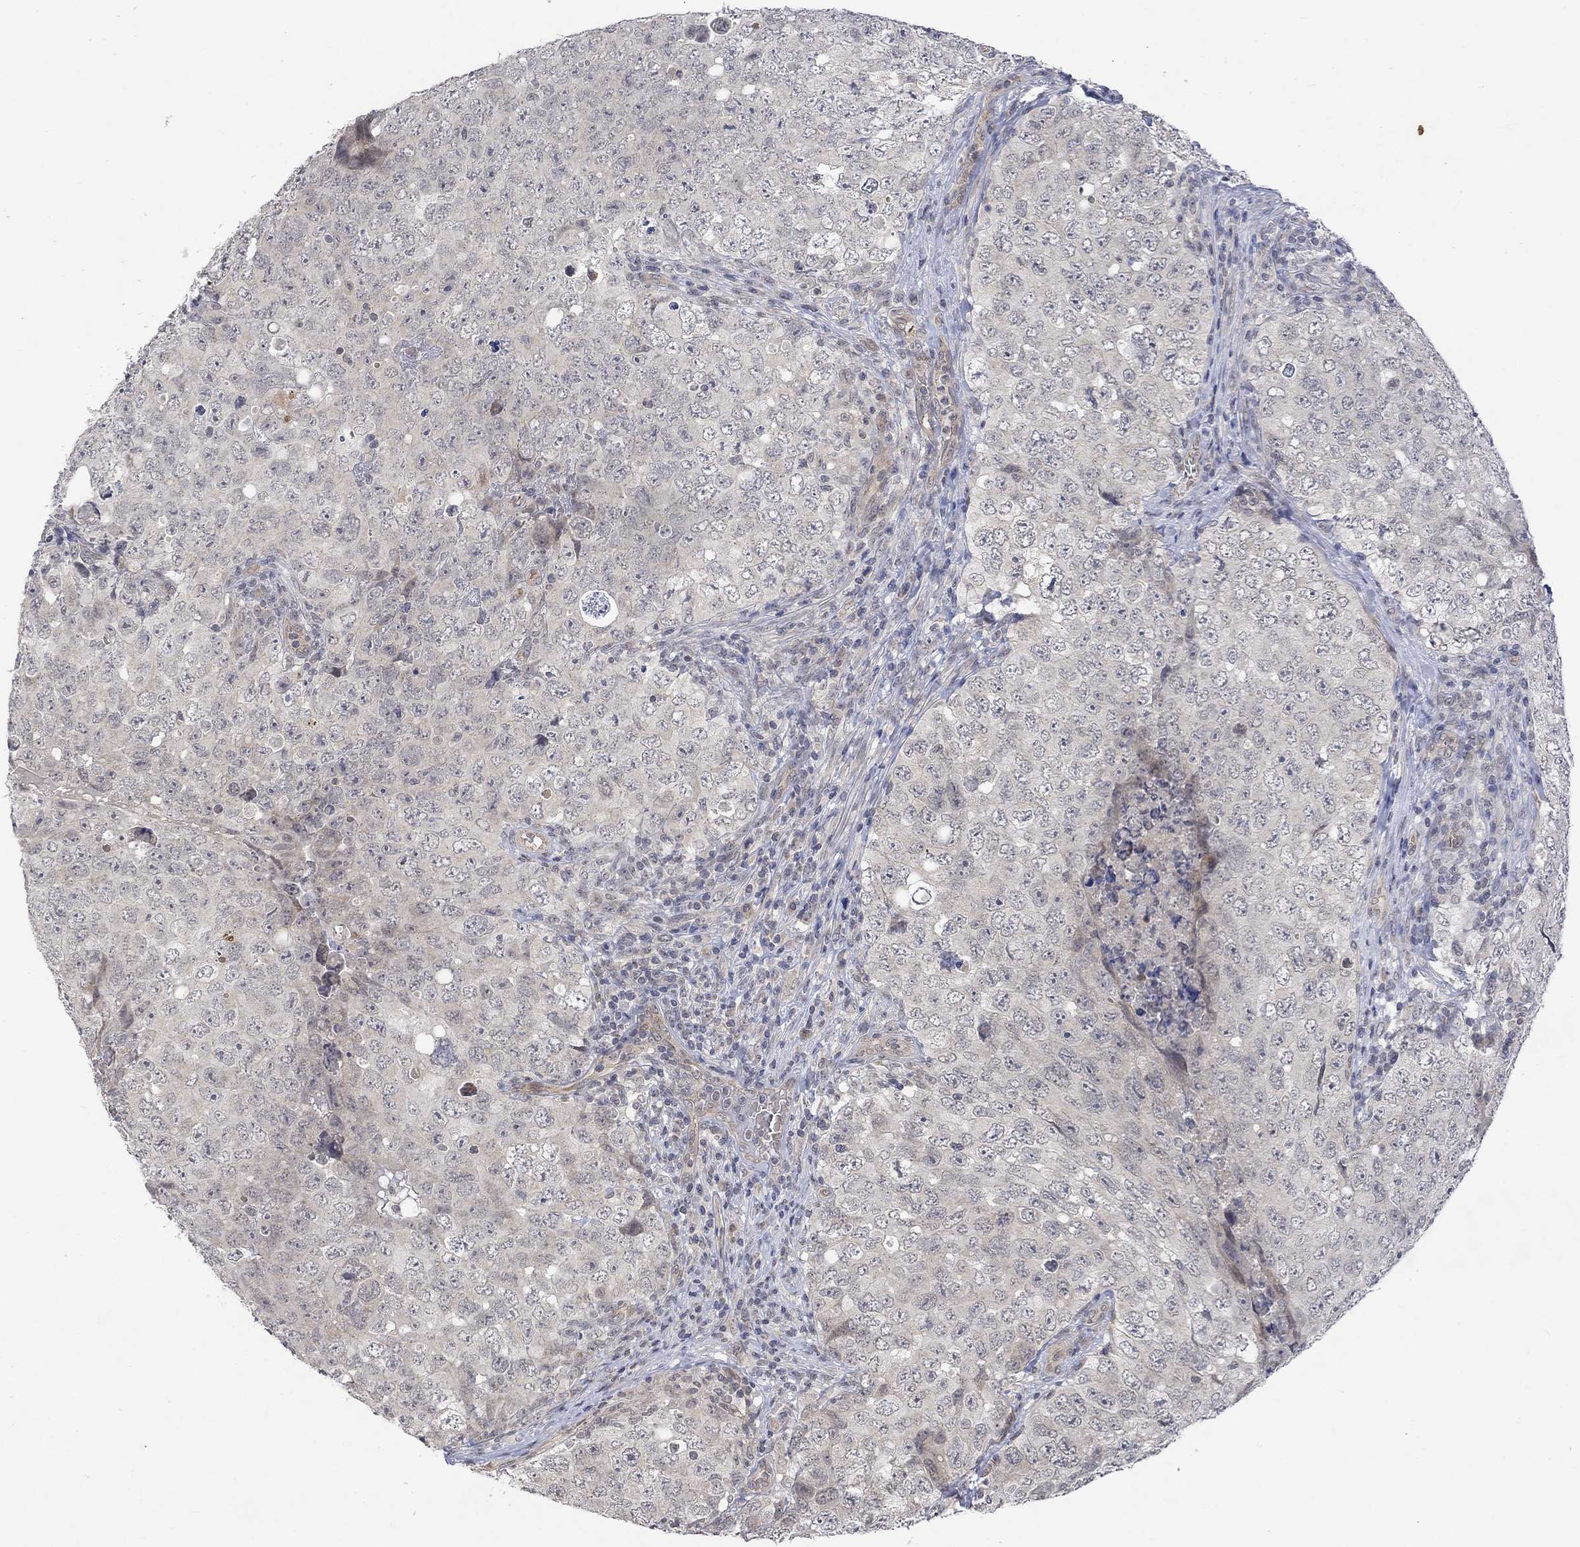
{"staining": {"intensity": "negative", "quantity": "none", "location": "none"}, "tissue": "testis cancer", "cell_type": "Tumor cells", "image_type": "cancer", "snomed": [{"axis": "morphology", "description": "Seminoma, NOS"}, {"axis": "topography", "description": "Testis"}], "caption": "This is an immunohistochemistry (IHC) image of human testis cancer (seminoma). There is no expression in tumor cells.", "gene": "GRIN2D", "patient": {"sex": "male", "age": 34}}